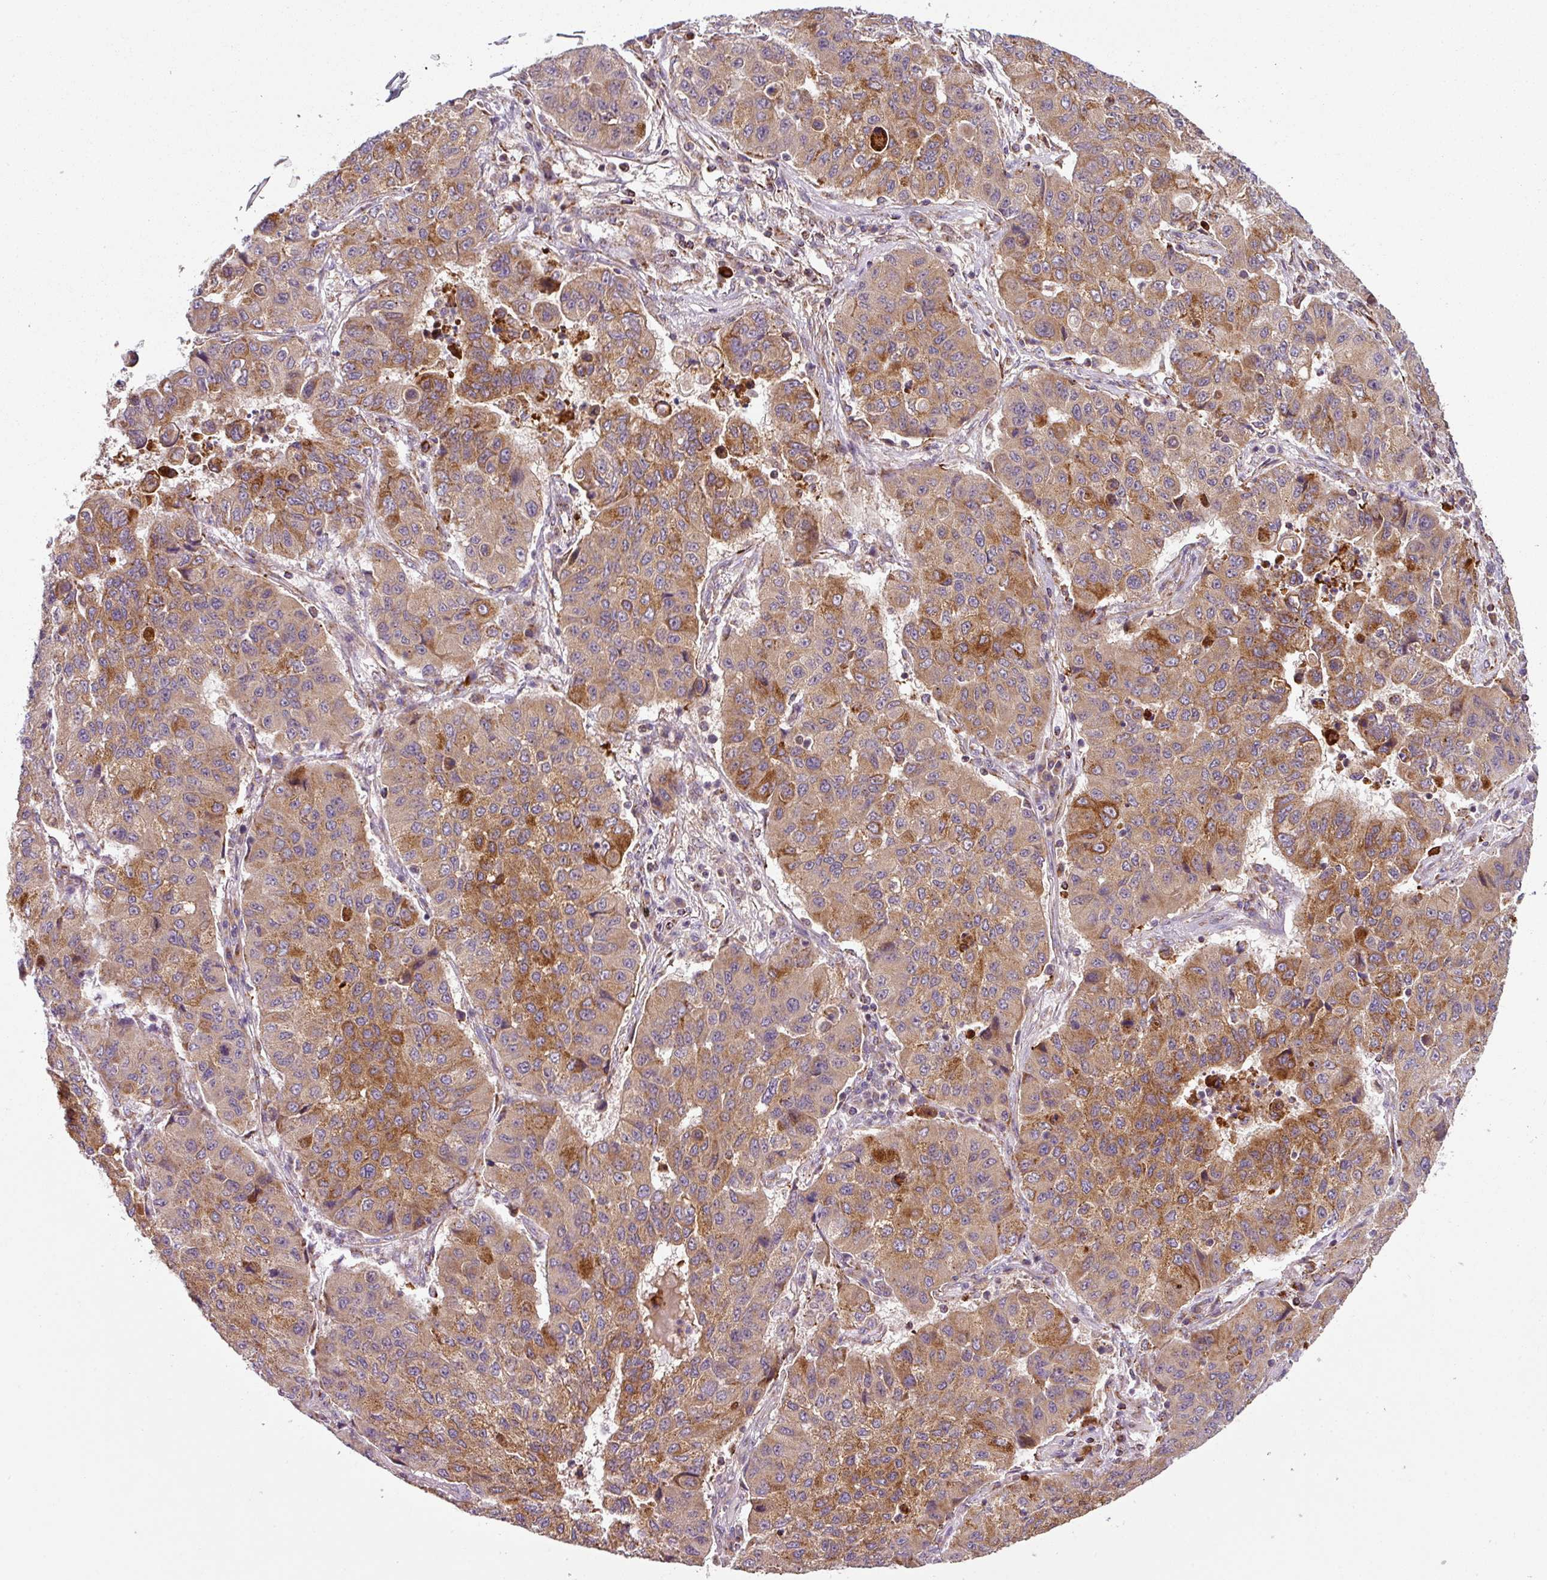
{"staining": {"intensity": "moderate", "quantity": ">75%", "location": "cytoplasmic/membranous"}, "tissue": "lung cancer", "cell_type": "Tumor cells", "image_type": "cancer", "snomed": [{"axis": "morphology", "description": "Squamous cell carcinoma, NOS"}, {"axis": "topography", "description": "Lung"}], "caption": "Moderate cytoplasmic/membranous staining is identified in about >75% of tumor cells in squamous cell carcinoma (lung). Using DAB (3,3'-diaminobenzidine) (brown) and hematoxylin (blue) stains, captured at high magnification using brightfield microscopy.", "gene": "PRELID3B", "patient": {"sex": "male", "age": 74}}